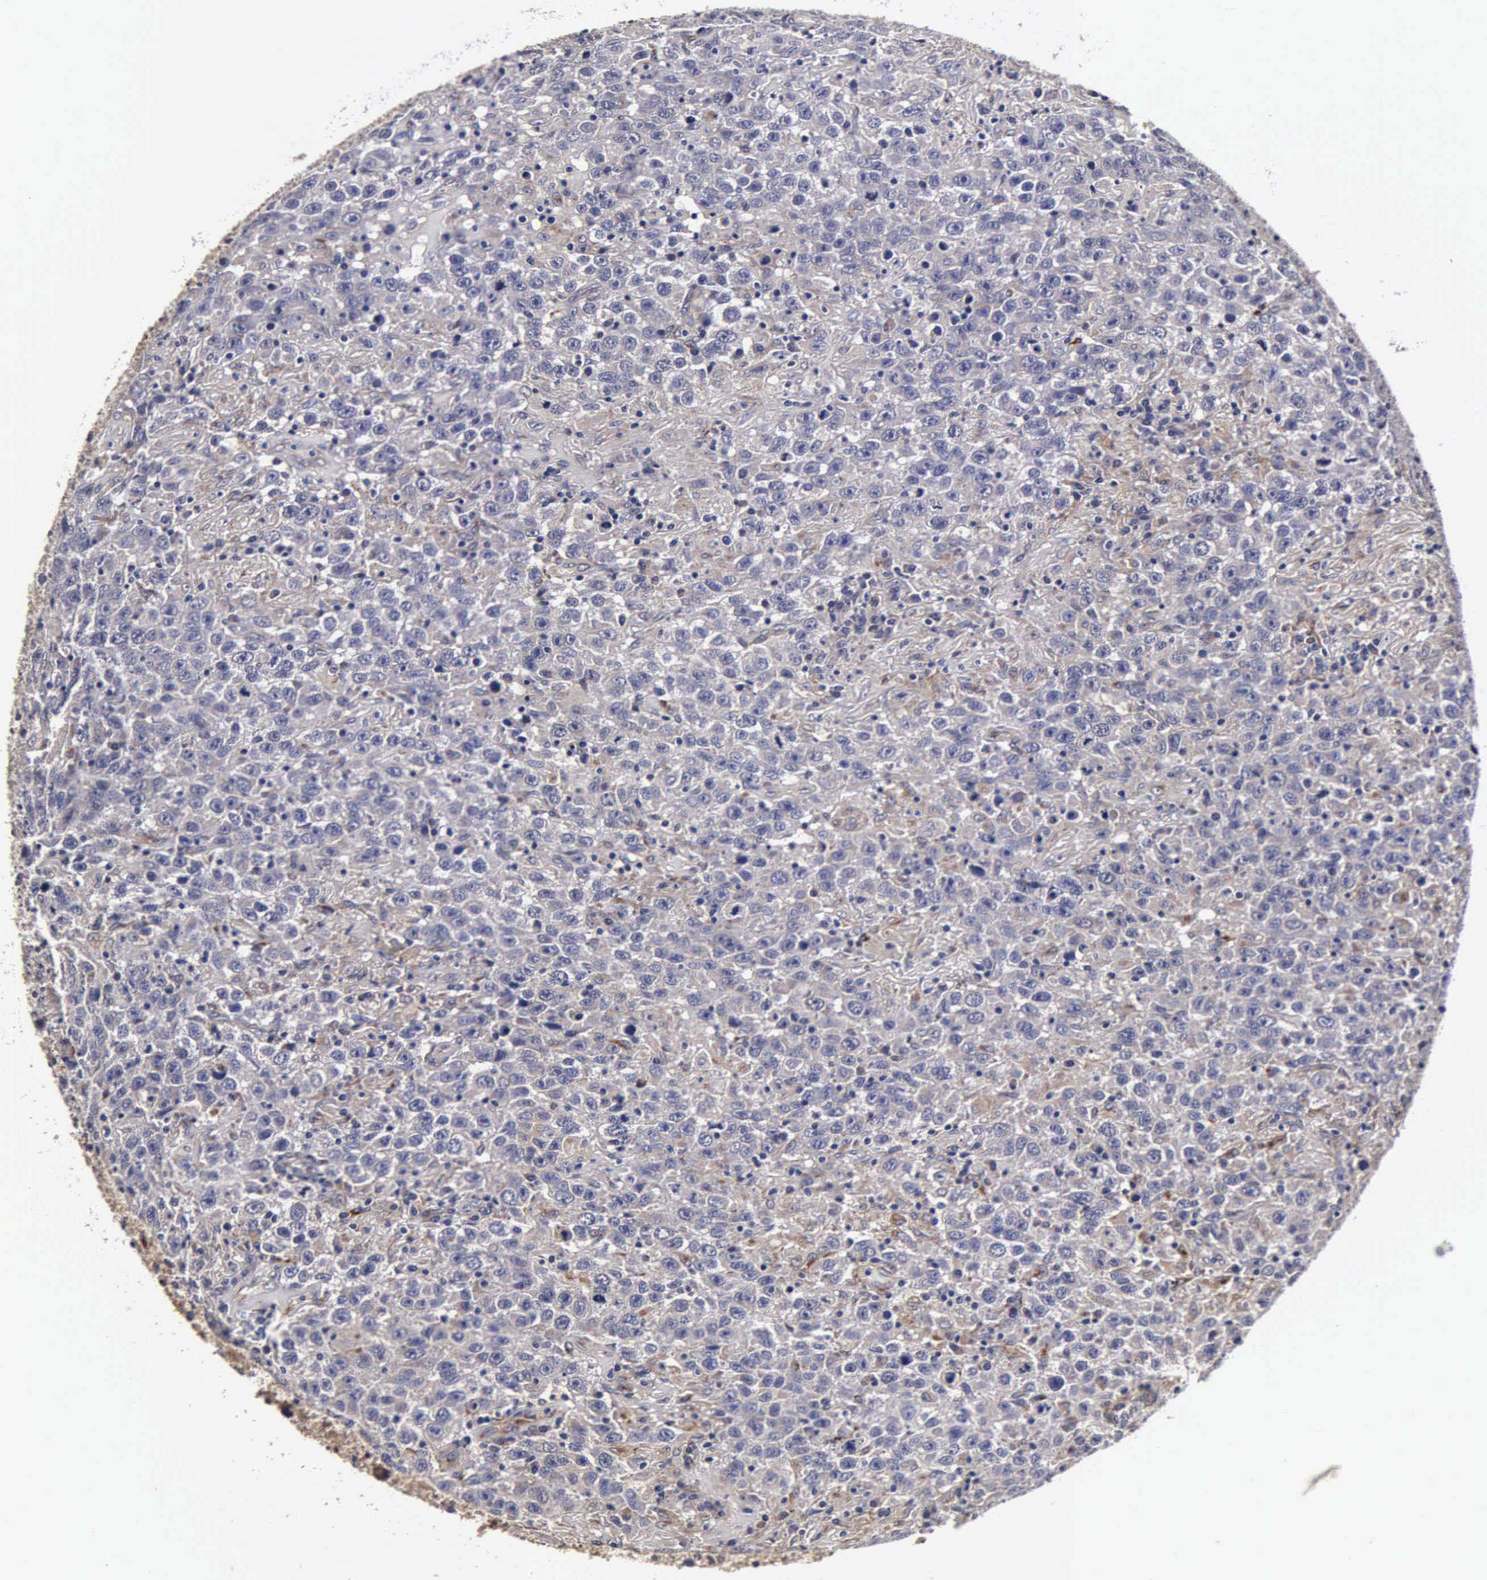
{"staining": {"intensity": "negative", "quantity": "none", "location": "none"}, "tissue": "testis cancer", "cell_type": "Tumor cells", "image_type": "cancer", "snomed": [{"axis": "morphology", "description": "Seminoma, NOS"}, {"axis": "topography", "description": "Testis"}], "caption": "Protein analysis of testis cancer displays no significant staining in tumor cells.", "gene": "CST3", "patient": {"sex": "male", "age": 41}}